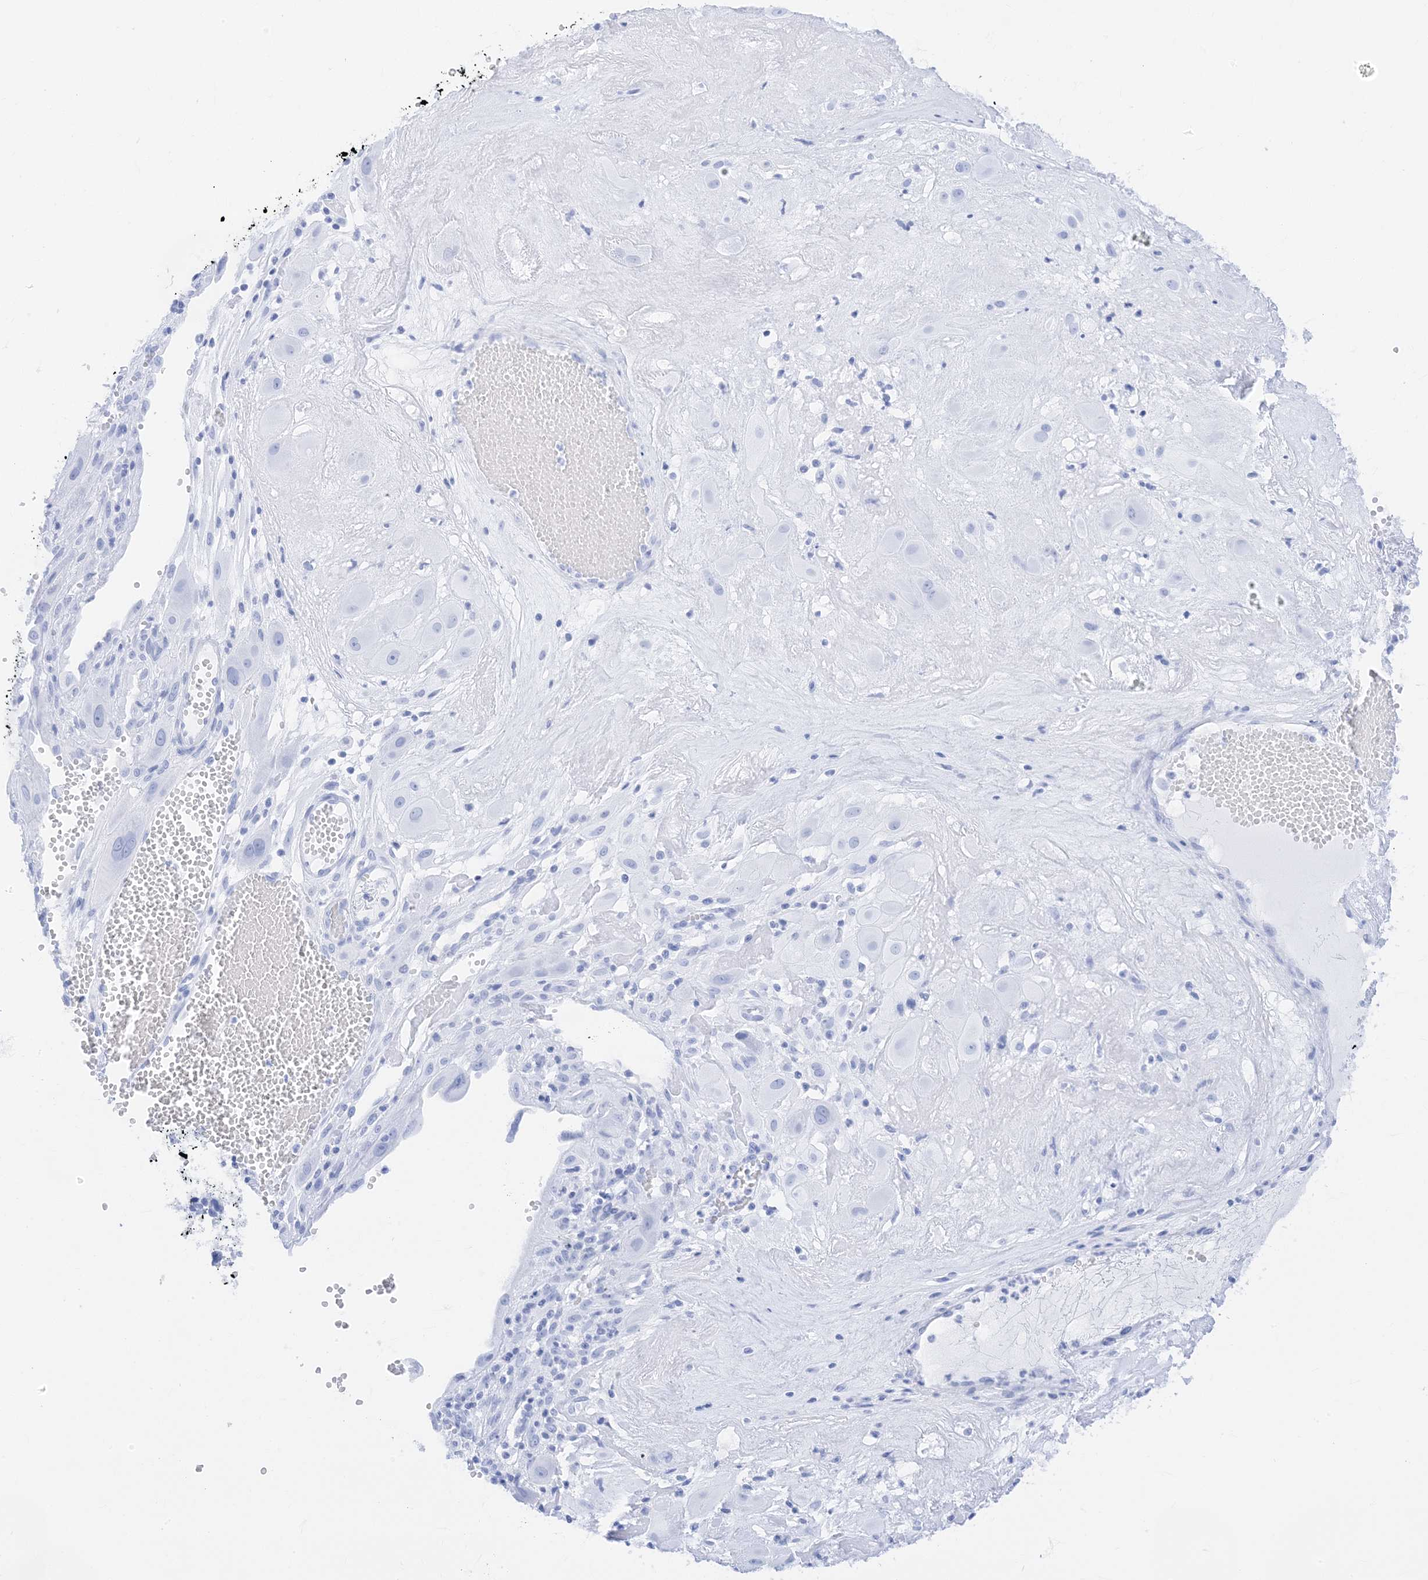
{"staining": {"intensity": "negative", "quantity": "none", "location": "none"}, "tissue": "cervical cancer", "cell_type": "Tumor cells", "image_type": "cancer", "snomed": [{"axis": "morphology", "description": "Squamous cell carcinoma, NOS"}, {"axis": "topography", "description": "Cervix"}], "caption": "There is no significant positivity in tumor cells of cervical cancer (squamous cell carcinoma).", "gene": "MUC17", "patient": {"sex": "female", "age": 34}}